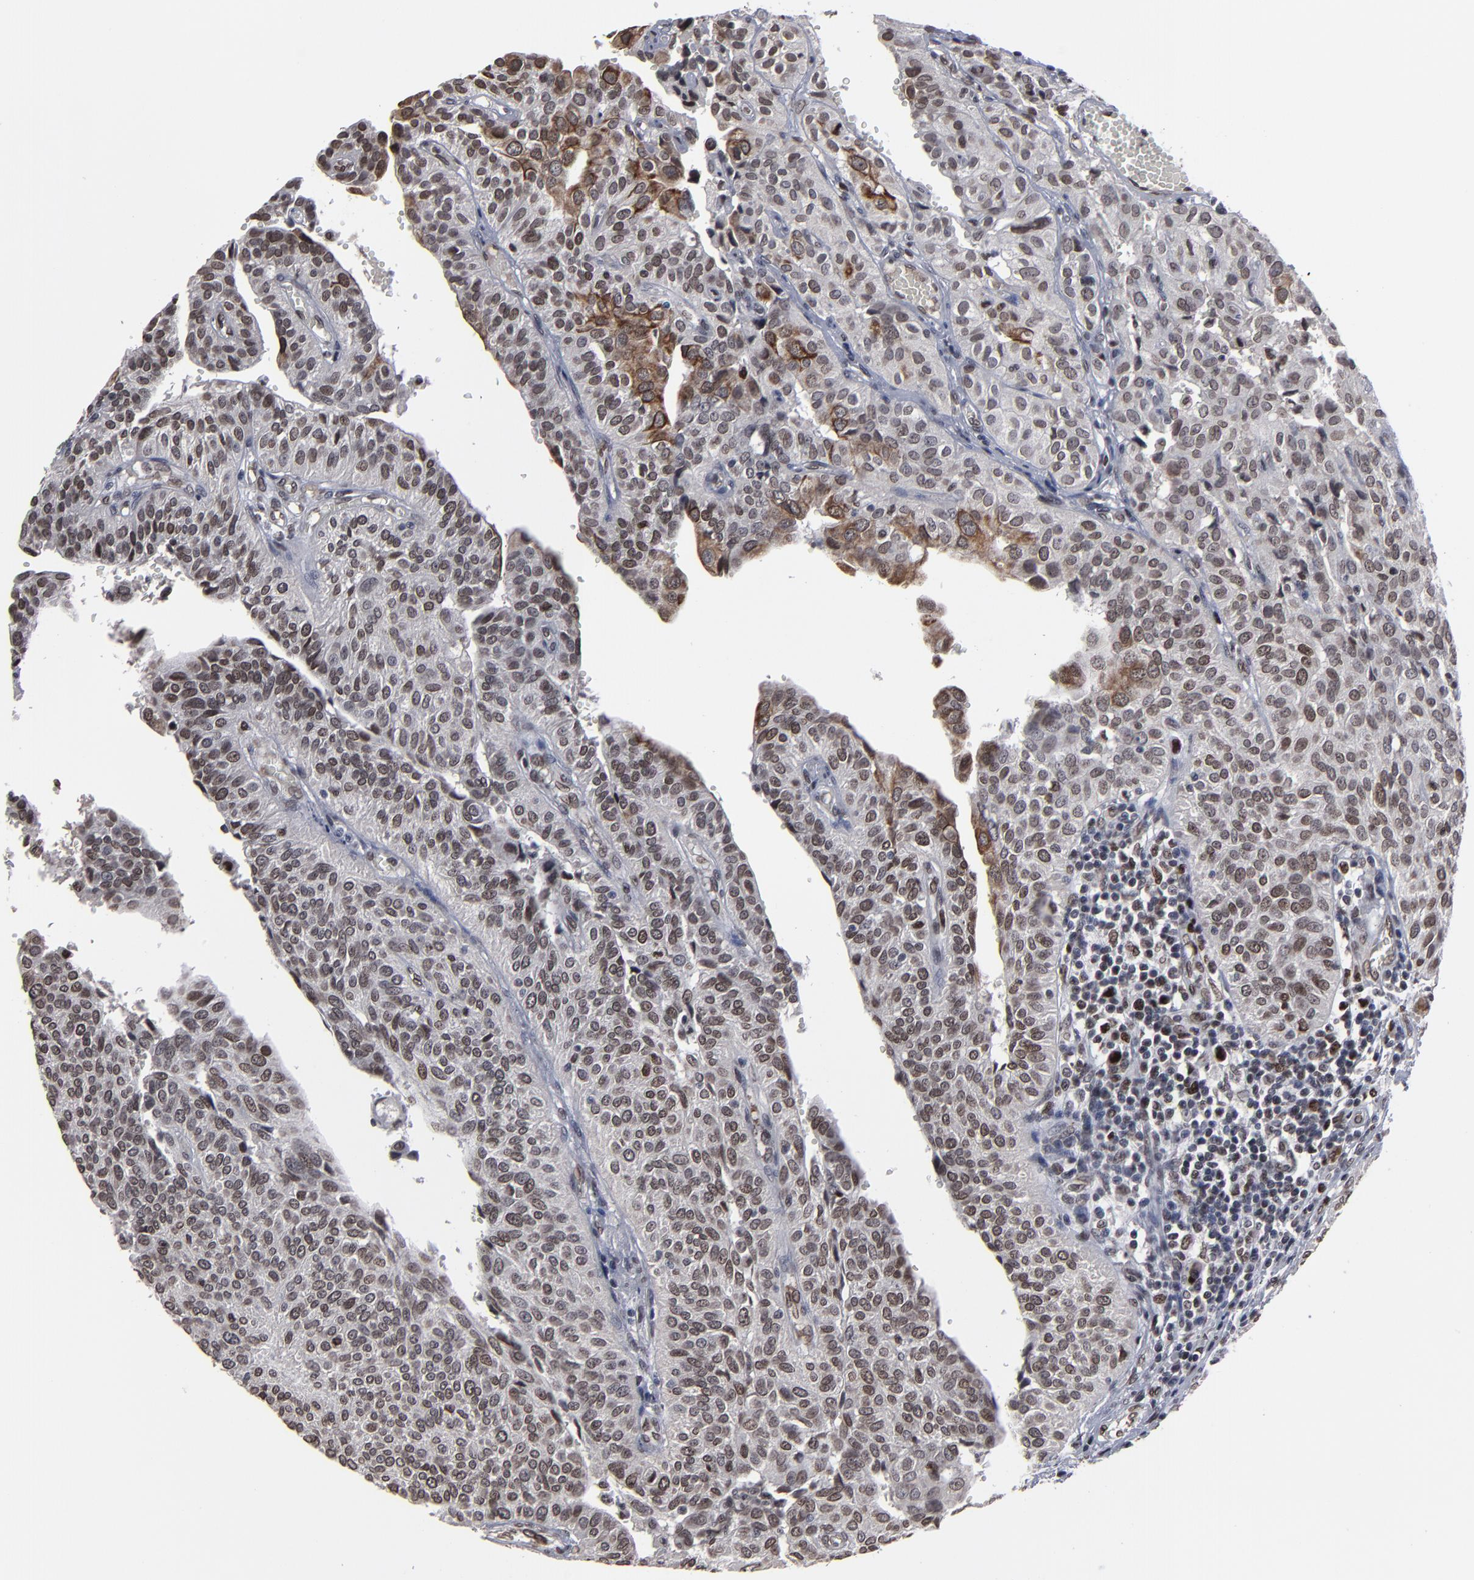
{"staining": {"intensity": "moderate", "quantity": "<25%", "location": "cytoplasmic/membranous,nuclear"}, "tissue": "urothelial cancer", "cell_type": "Tumor cells", "image_type": "cancer", "snomed": [{"axis": "morphology", "description": "Urothelial carcinoma, High grade"}, {"axis": "topography", "description": "Urinary bladder"}], "caption": "Protein staining shows moderate cytoplasmic/membranous and nuclear expression in about <25% of tumor cells in high-grade urothelial carcinoma. Using DAB (brown) and hematoxylin (blue) stains, captured at high magnification using brightfield microscopy.", "gene": "BAZ1A", "patient": {"sex": "male", "age": 56}}